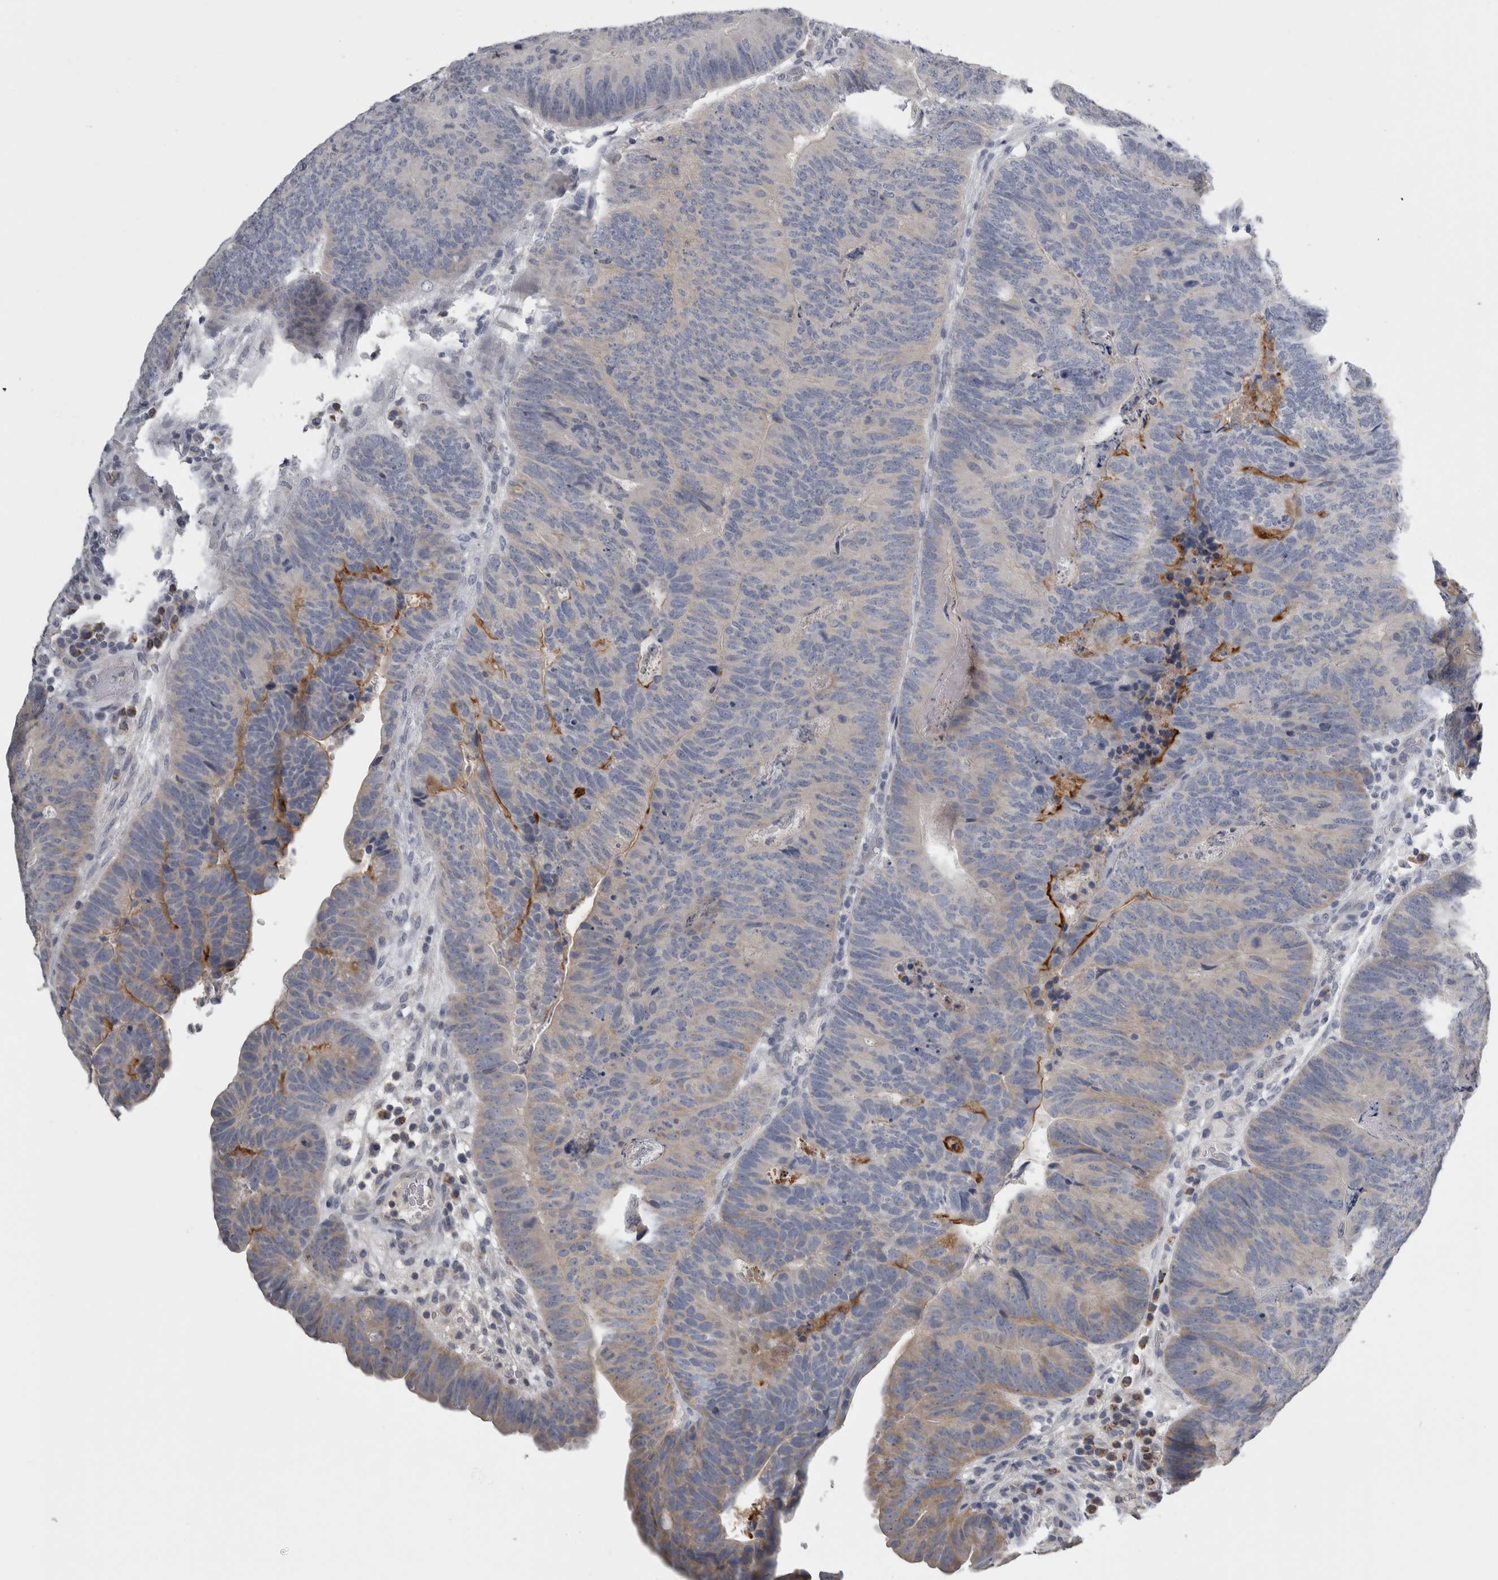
{"staining": {"intensity": "moderate", "quantity": "<25%", "location": "cytoplasmic/membranous"}, "tissue": "colorectal cancer", "cell_type": "Tumor cells", "image_type": "cancer", "snomed": [{"axis": "morphology", "description": "Adenocarcinoma, NOS"}, {"axis": "topography", "description": "Colon"}], "caption": "Protein analysis of colorectal cancer tissue exhibits moderate cytoplasmic/membranous expression in about <25% of tumor cells. (Brightfield microscopy of DAB IHC at high magnification).", "gene": "TCAP", "patient": {"sex": "female", "age": 67}}